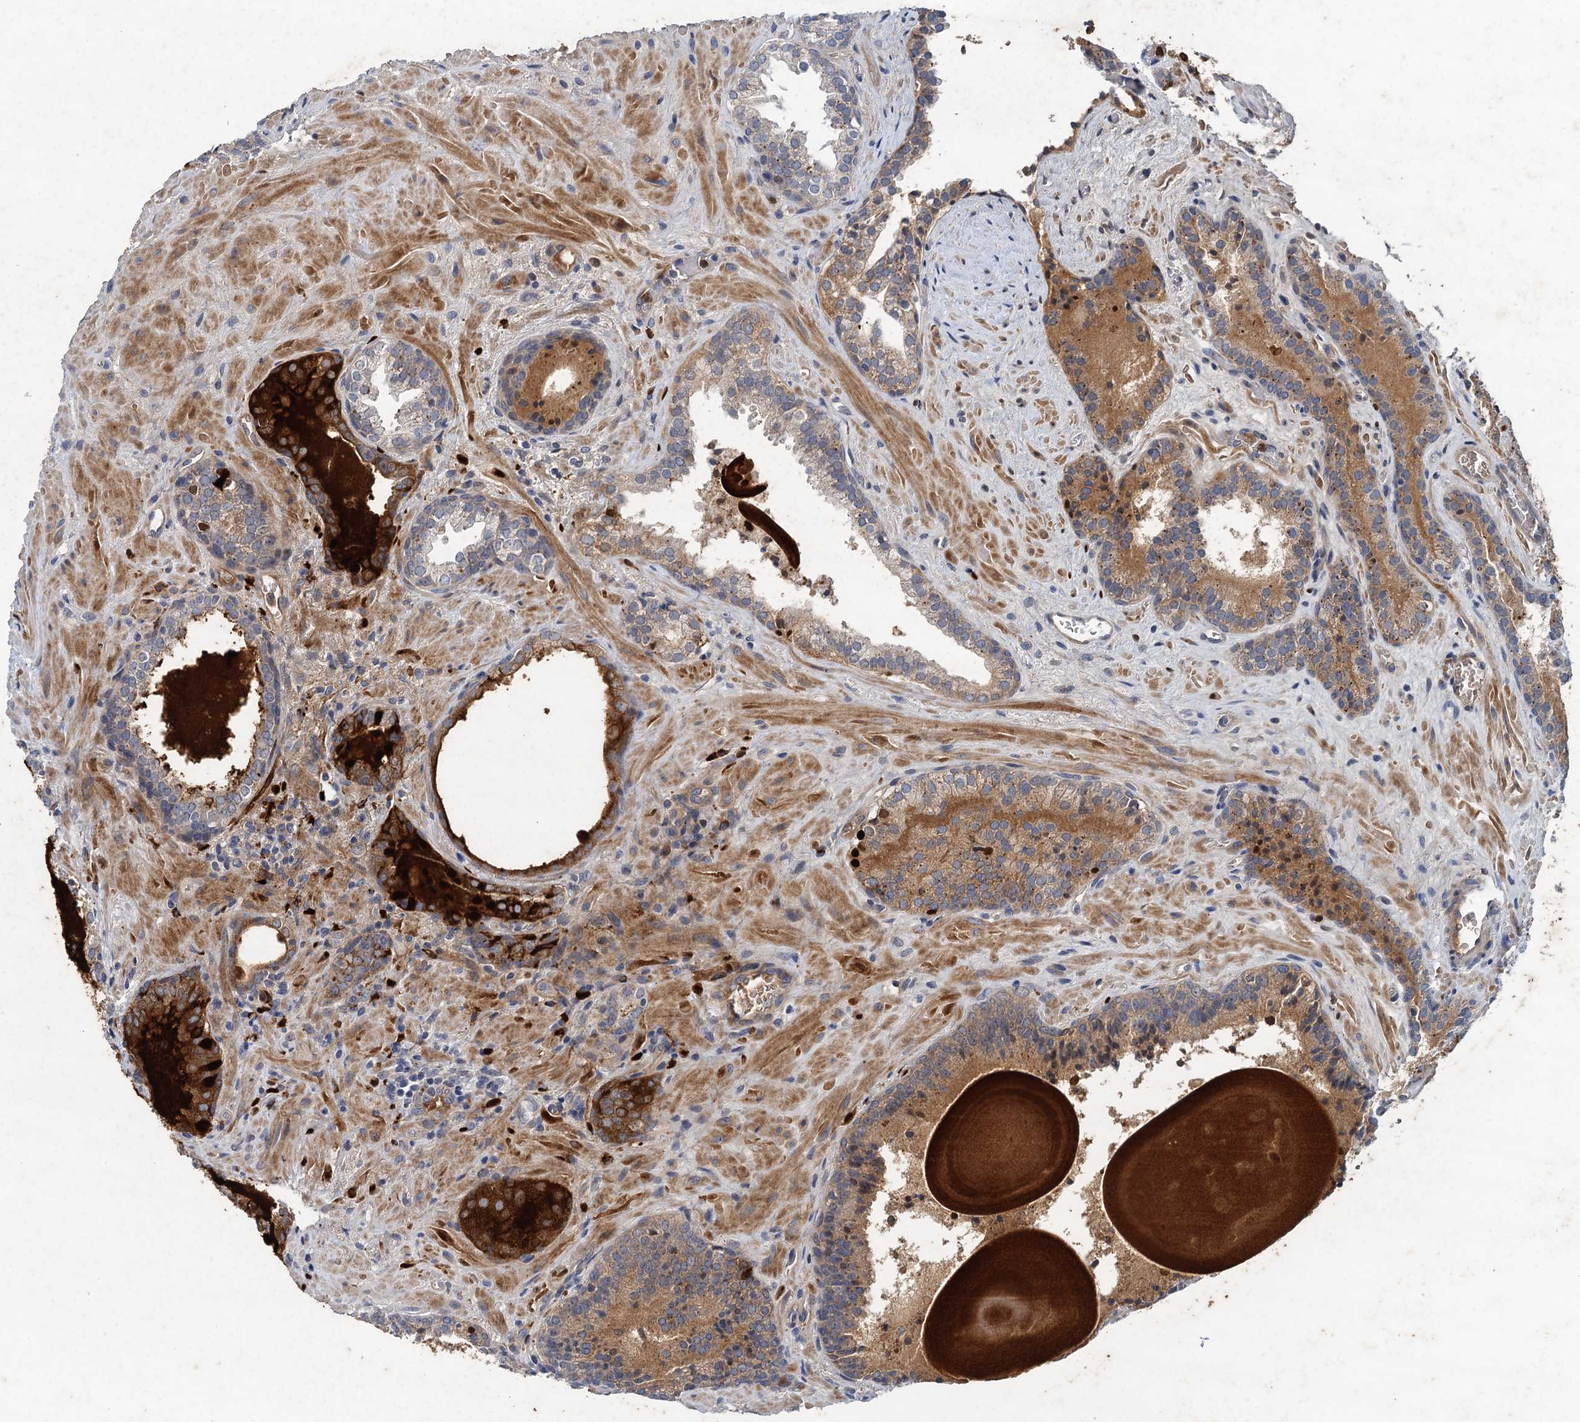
{"staining": {"intensity": "weak", "quantity": ">75%", "location": "cytoplasmic/membranous"}, "tissue": "prostate cancer", "cell_type": "Tumor cells", "image_type": "cancer", "snomed": [{"axis": "morphology", "description": "Adenocarcinoma, High grade"}, {"axis": "topography", "description": "Prostate"}], "caption": "Protein expression analysis of prostate cancer displays weak cytoplasmic/membranous staining in about >75% of tumor cells. The protein is stained brown, and the nuclei are stained in blue (DAB (3,3'-diaminobenzidine) IHC with brightfield microscopy, high magnification).", "gene": "TPCN1", "patient": {"sex": "male", "age": 66}}